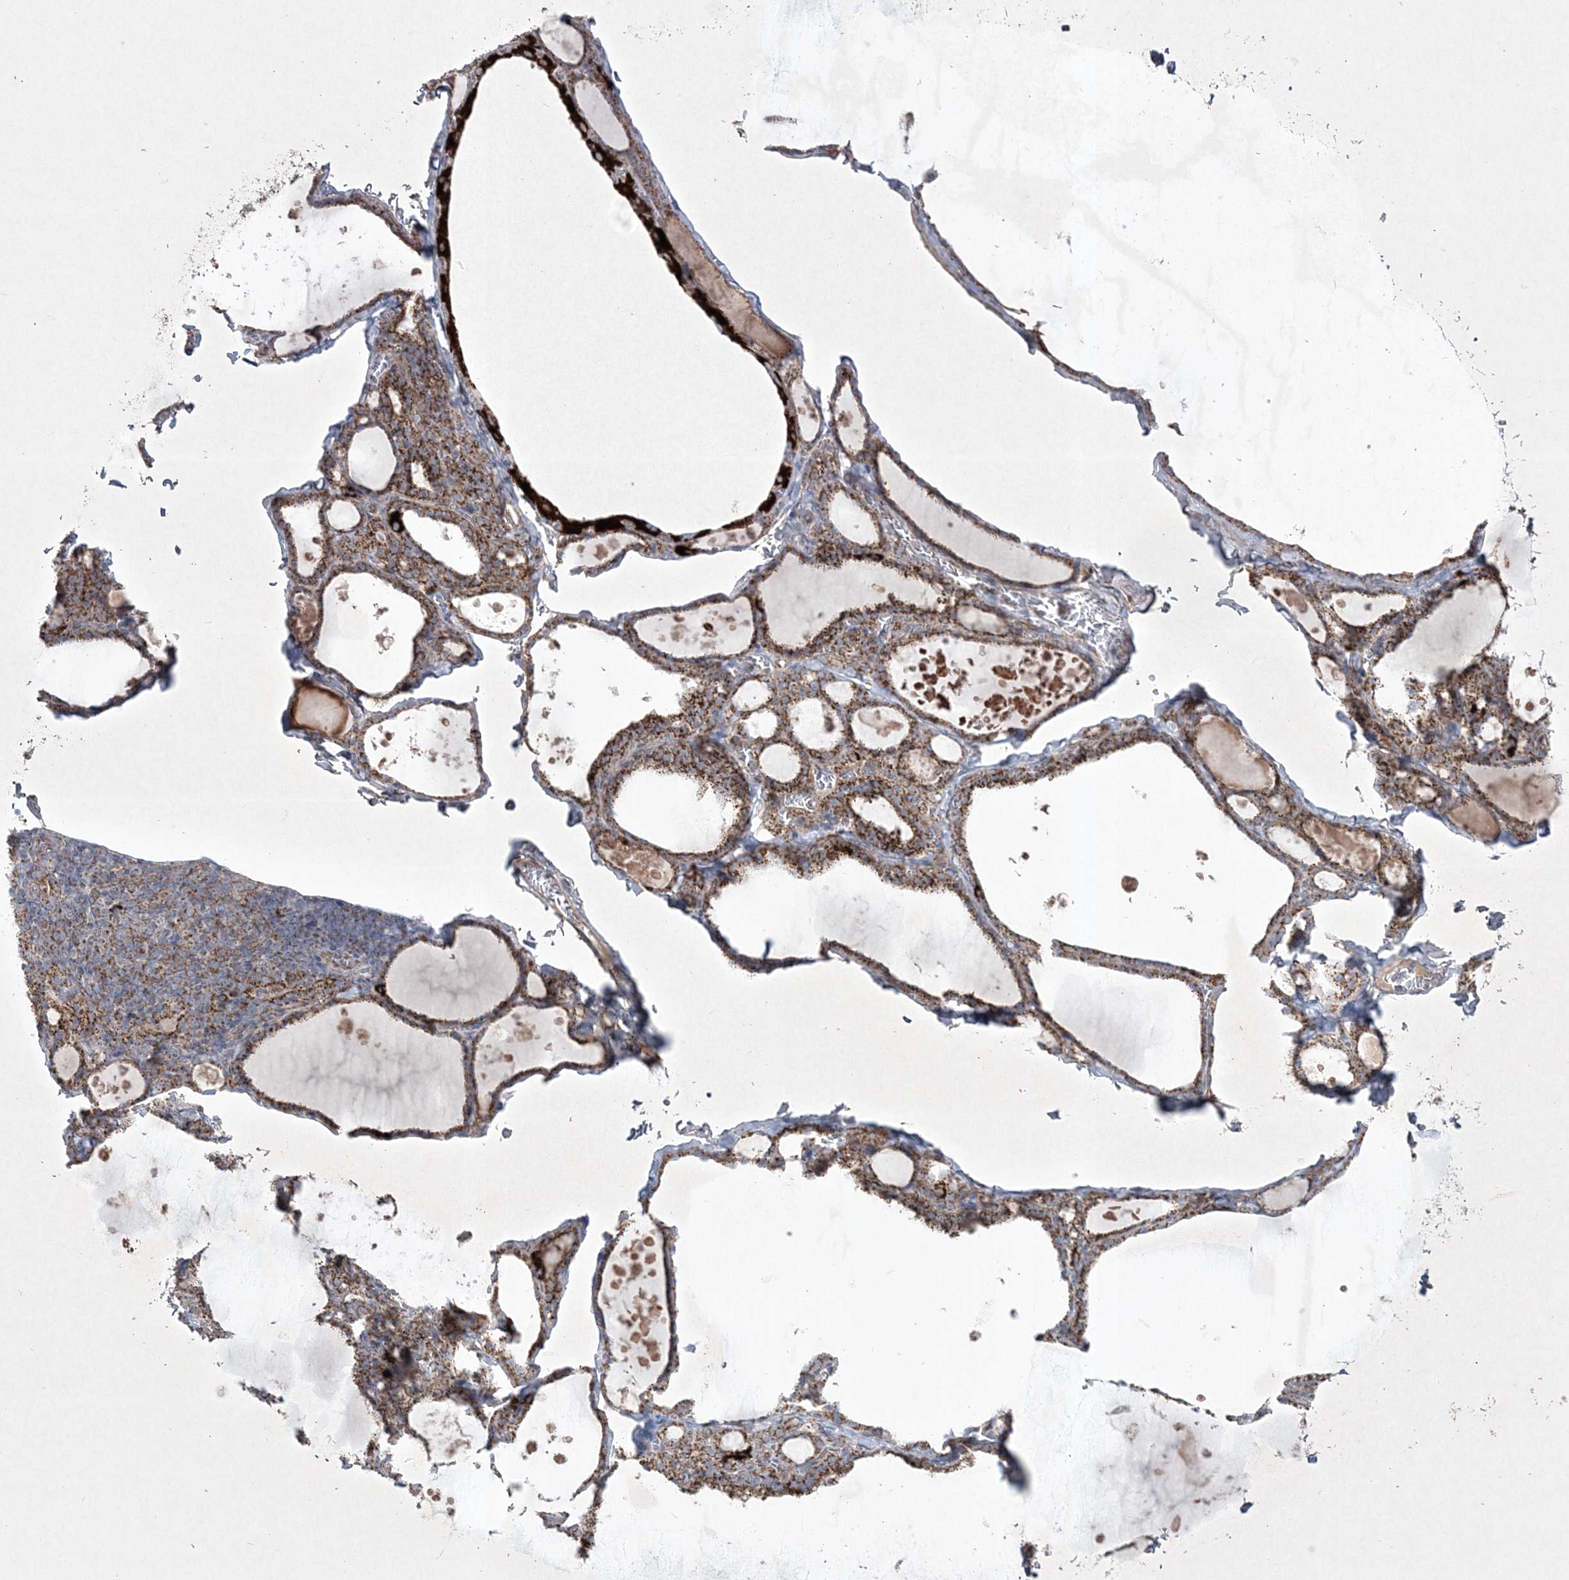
{"staining": {"intensity": "strong", "quantity": ">75%", "location": "cytoplasmic/membranous"}, "tissue": "thyroid gland", "cell_type": "Glandular cells", "image_type": "normal", "snomed": [{"axis": "morphology", "description": "Normal tissue, NOS"}, {"axis": "topography", "description": "Thyroid gland"}], "caption": "Thyroid gland stained with DAB (3,3'-diaminobenzidine) IHC reveals high levels of strong cytoplasmic/membranous staining in approximately >75% of glandular cells. (Brightfield microscopy of DAB IHC at high magnification).", "gene": "RICTOR", "patient": {"sex": "male", "age": 56}}